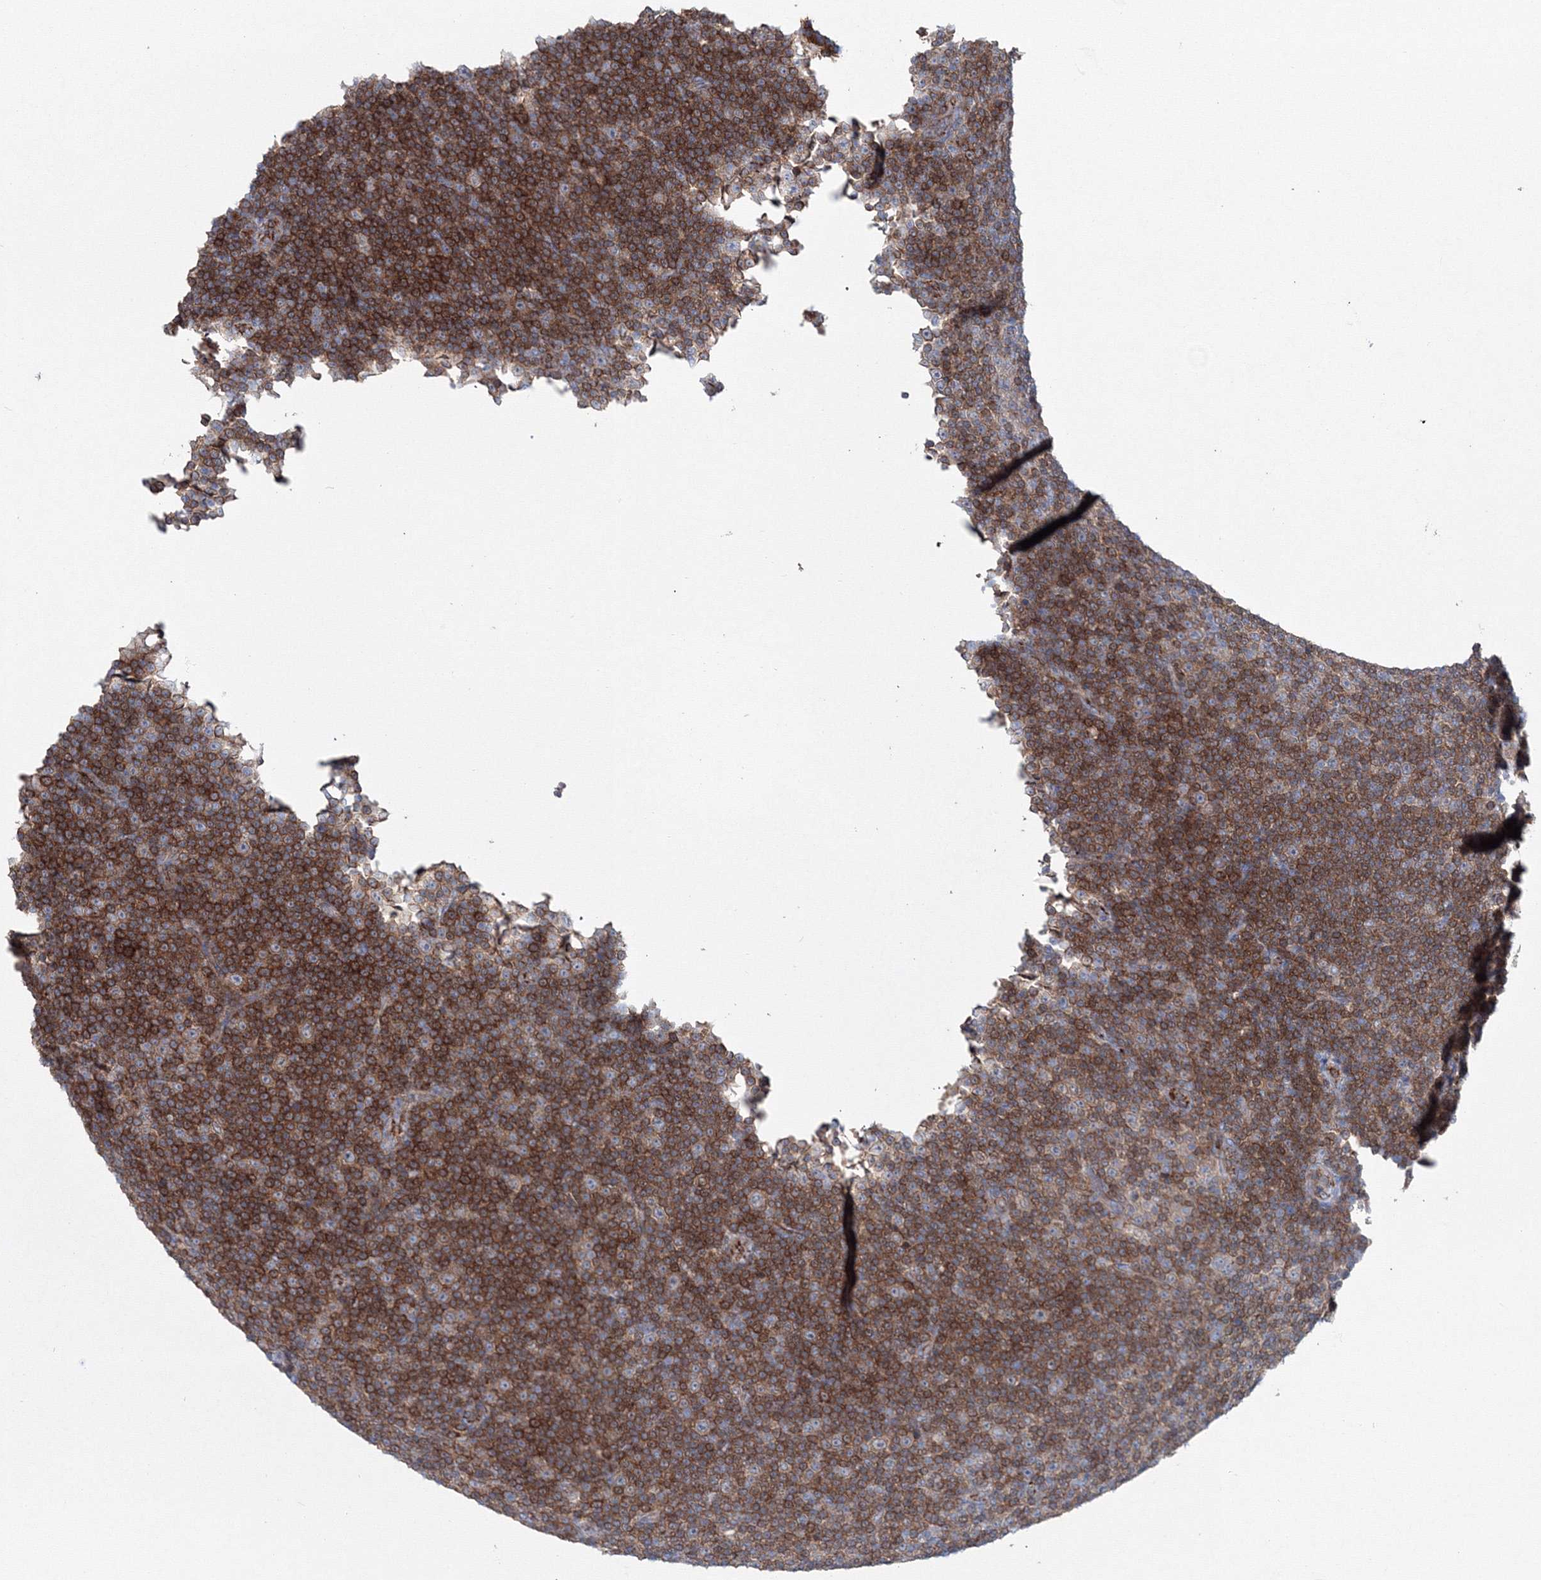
{"staining": {"intensity": "moderate", "quantity": ">75%", "location": "cytoplasmic/membranous"}, "tissue": "lymphoma", "cell_type": "Tumor cells", "image_type": "cancer", "snomed": [{"axis": "morphology", "description": "Malignant lymphoma, non-Hodgkin's type, Low grade"}, {"axis": "topography", "description": "Lymph node"}], "caption": "A brown stain shows moderate cytoplasmic/membranous expression of a protein in human low-grade malignant lymphoma, non-Hodgkin's type tumor cells.", "gene": "GGA2", "patient": {"sex": "female", "age": 67}}